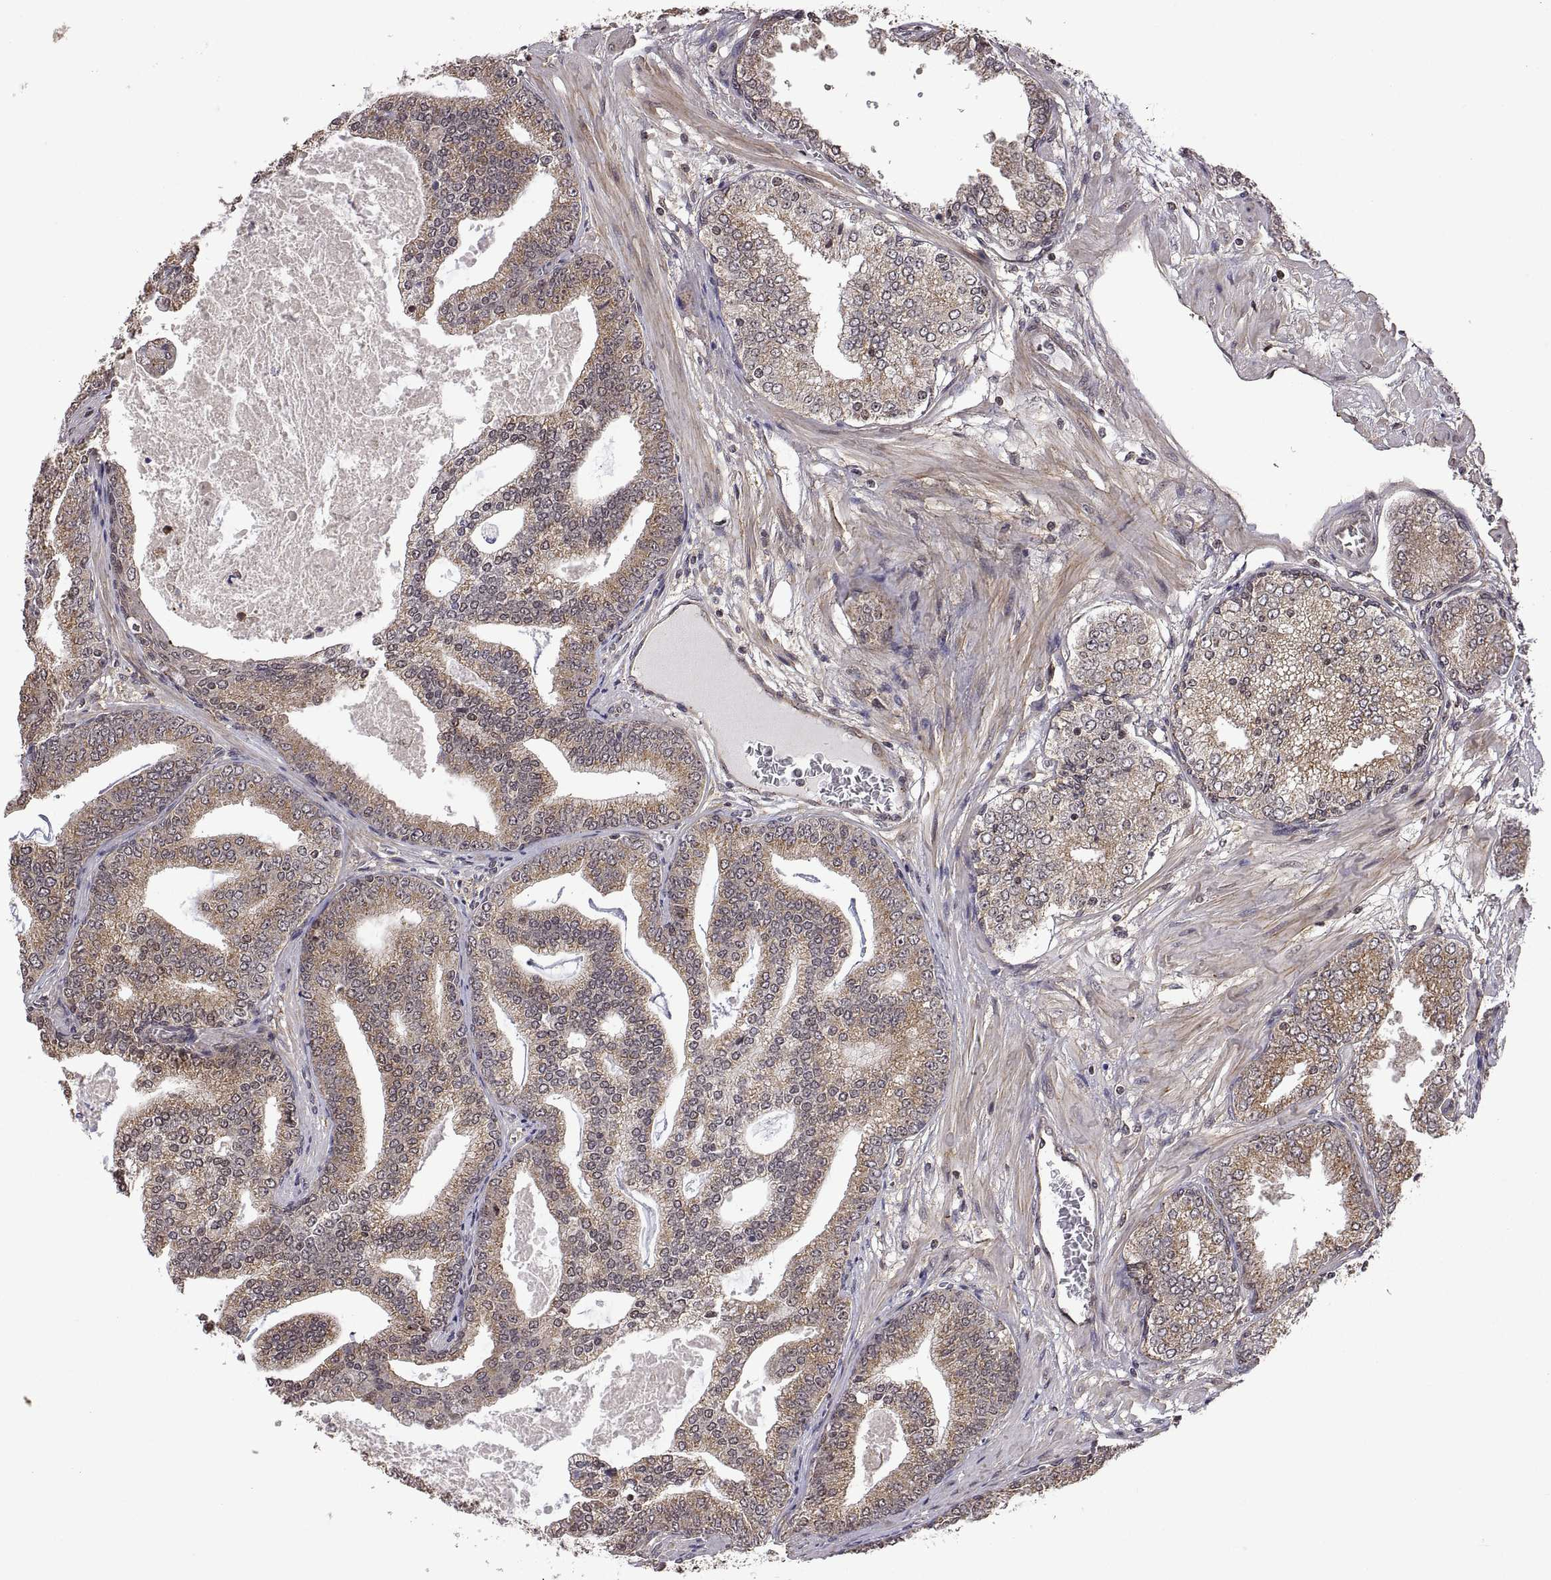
{"staining": {"intensity": "weak", "quantity": "25%-75%", "location": "cytoplasmic/membranous"}, "tissue": "prostate cancer", "cell_type": "Tumor cells", "image_type": "cancer", "snomed": [{"axis": "morphology", "description": "Adenocarcinoma, NOS"}, {"axis": "topography", "description": "Prostate"}], "caption": "Immunohistochemistry micrograph of prostate cancer (adenocarcinoma) stained for a protein (brown), which reveals low levels of weak cytoplasmic/membranous positivity in about 25%-75% of tumor cells.", "gene": "ZNRF2", "patient": {"sex": "male", "age": 64}}